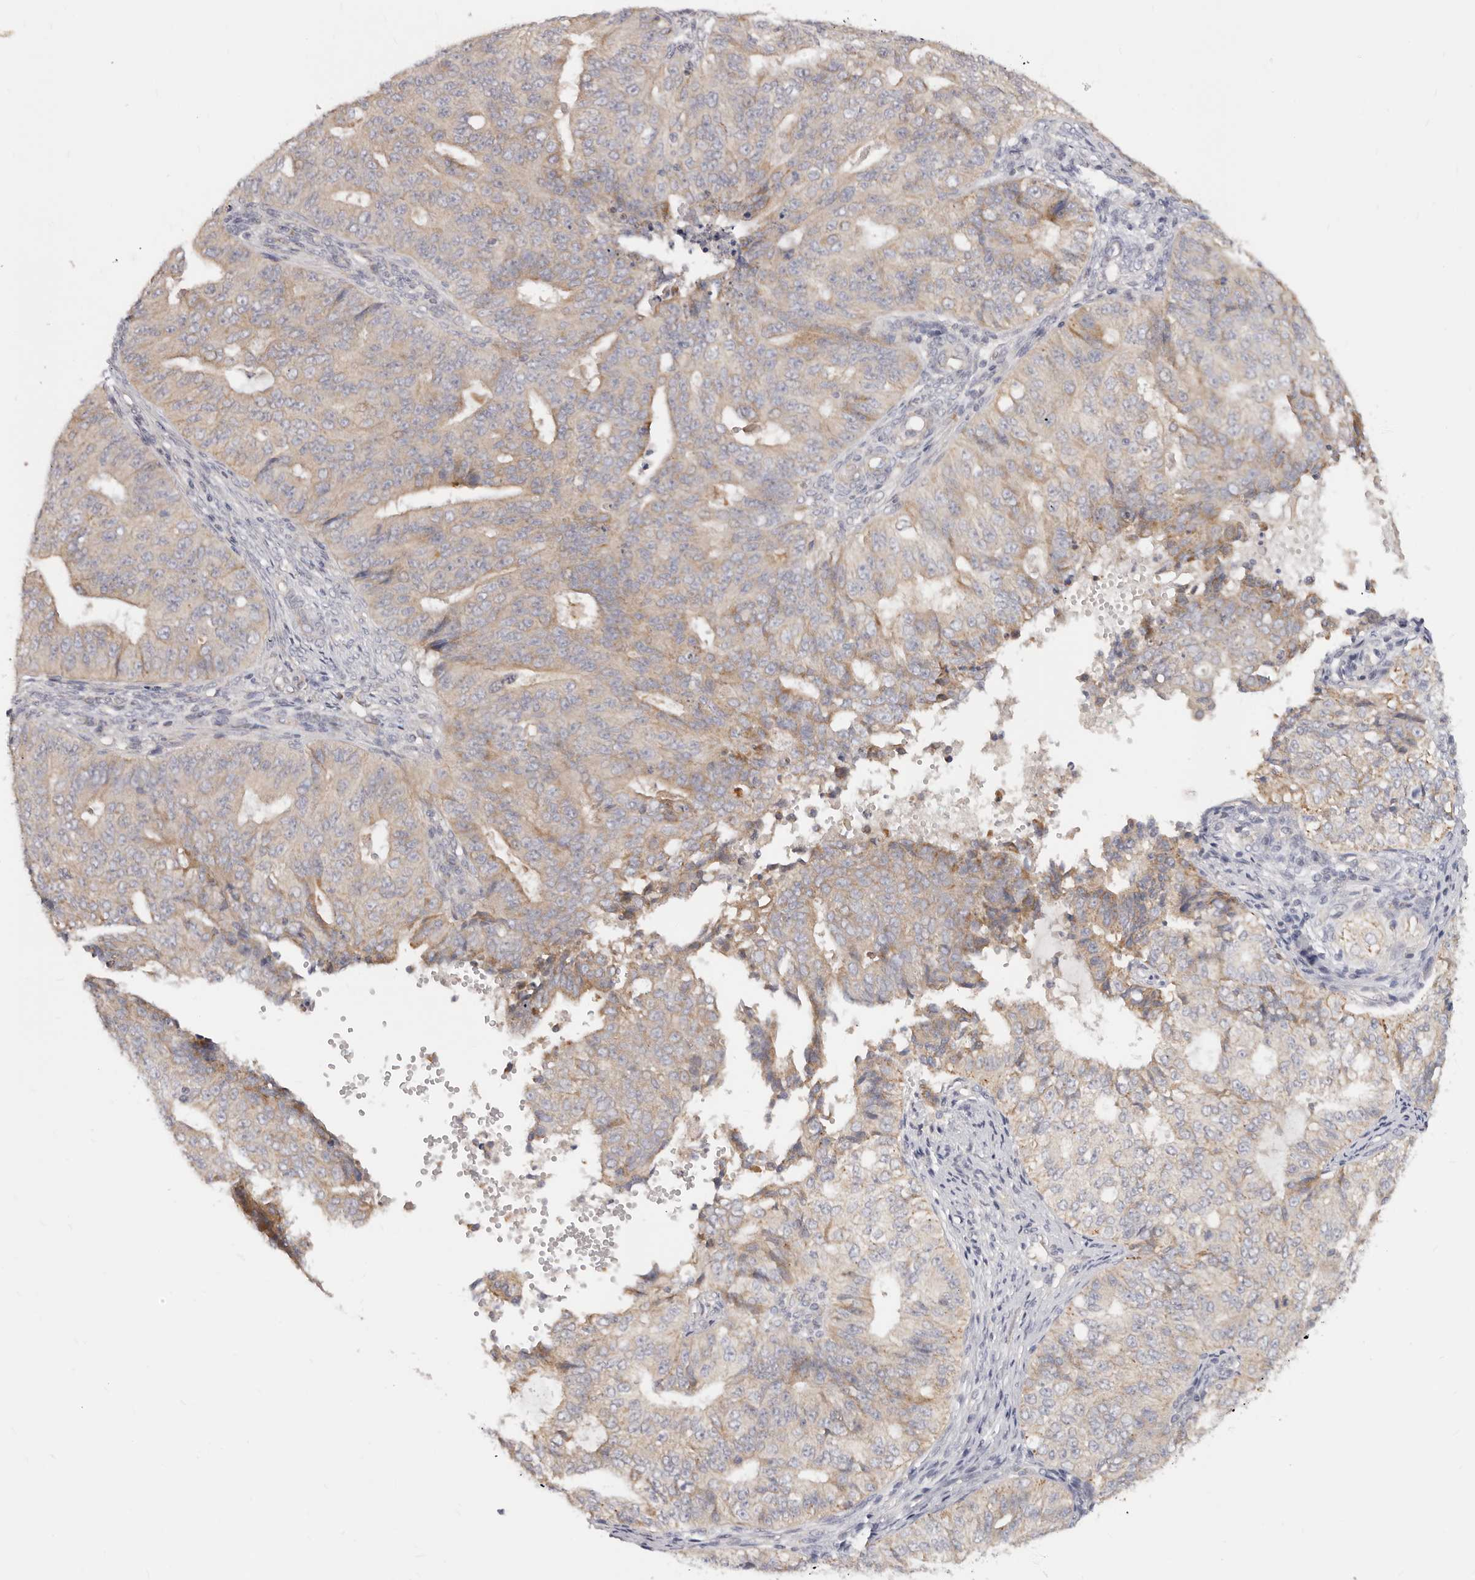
{"staining": {"intensity": "weak", "quantity": ">75%", "location": "cytoplasmic/membranous"}, "tissue": "endometrial cancer", "cell_type": "Tumor cells", "image_type": "cancer", "snomed": [{"axis": "morphology", "description": "Adenocarcinoma, NOS"}, {"axis": "topography", "description": "Endometrium"}], "caption": "Weak cytoplasmic/membranous expression is identified in approximately >75% of tumor cells in adenocarcinoma (endometrial).", "gene": "TFB2M", "patient": {"sex": "female", "age": 32}}